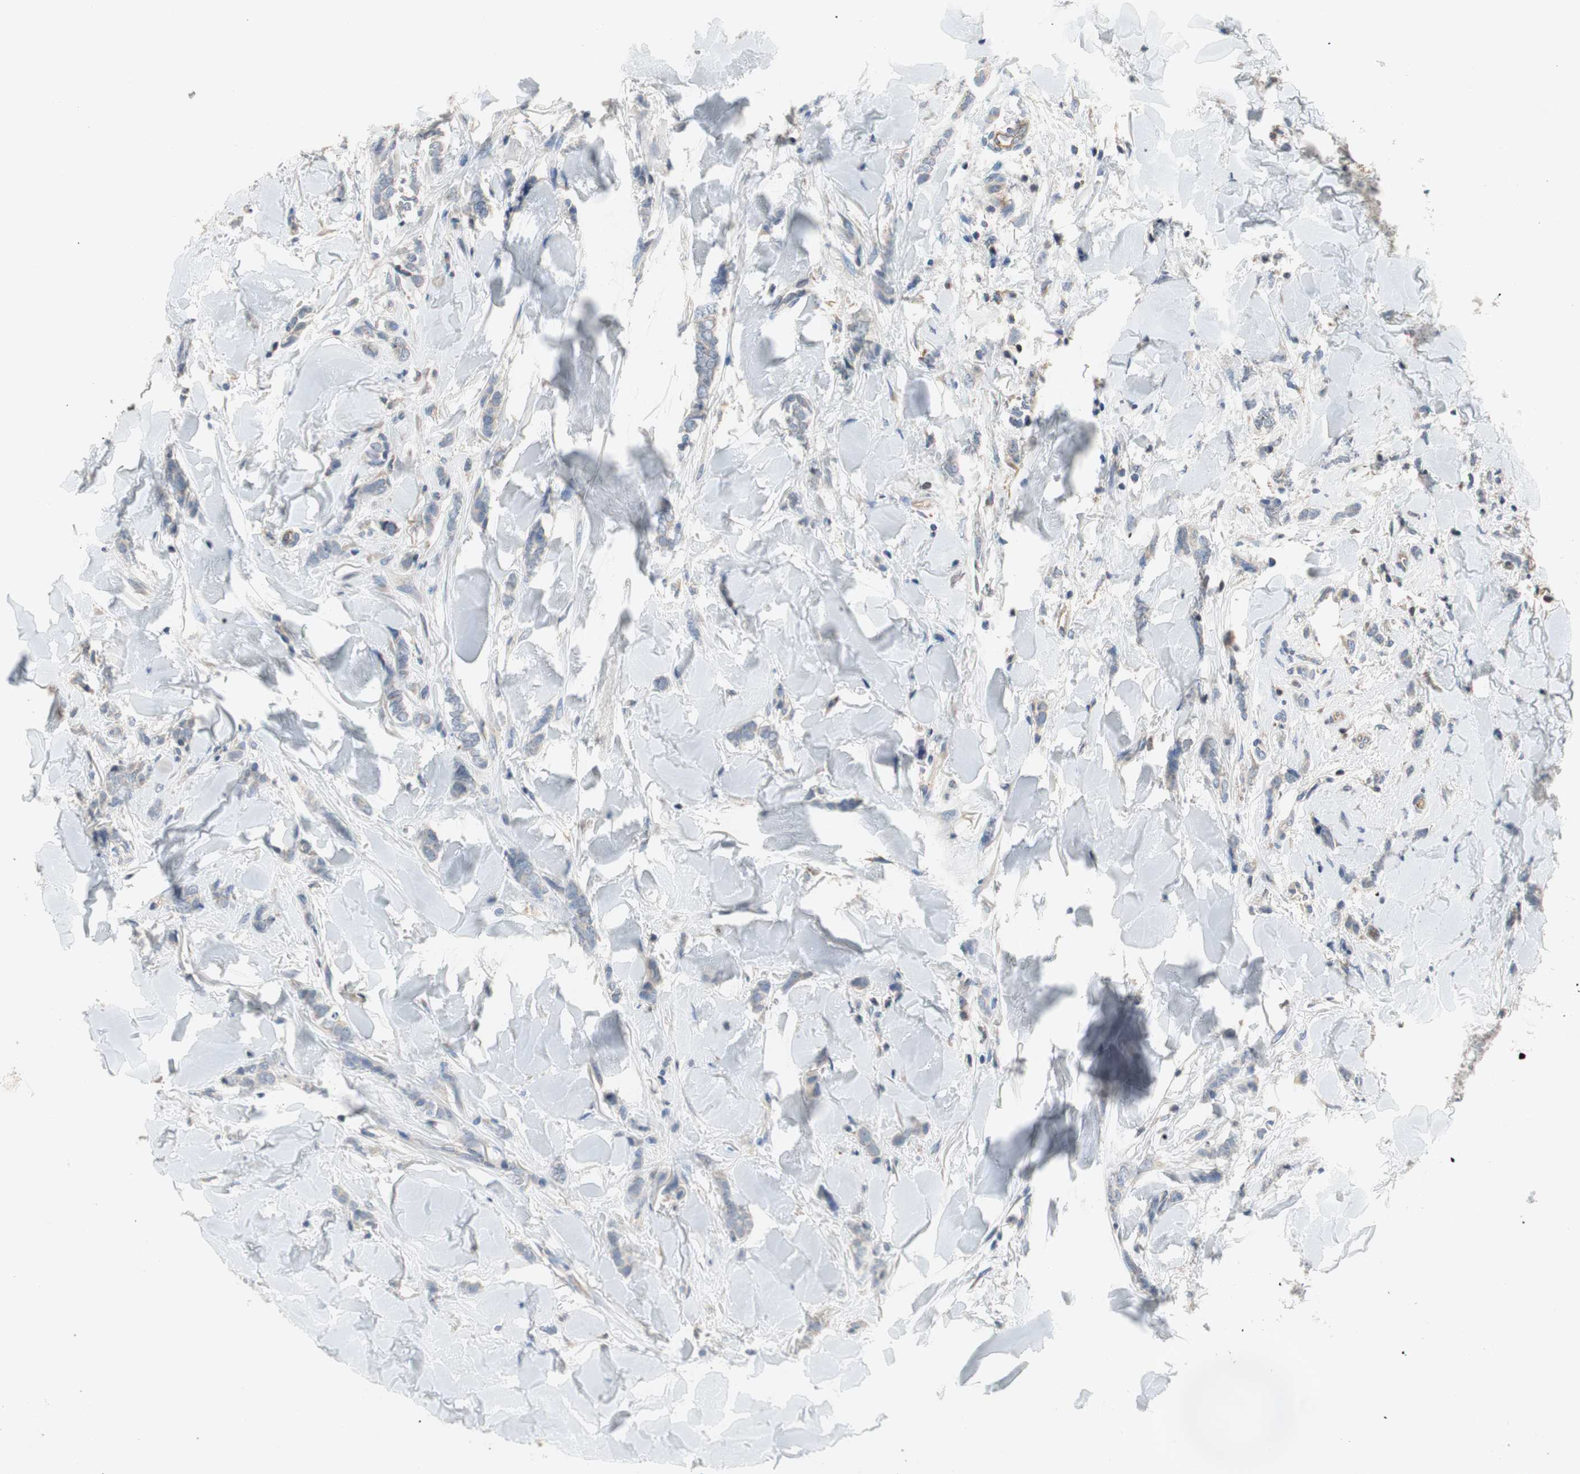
{"staining": {"intensity": "negative", "quantity": "none", "location": "none"}, "tissue": "breast cancer", "cell_type": "Tumor cells", "image_type": "cancer", "snomed": [{"axis": "morphology", "description": "Lobular carcinoma"}, {"axis": "topography", "description": "Skin"}, {"axis": "topography", "description": "Breast"}], "caption": "A high-resolution micrograph shows immunohistochemistry (IHC) staining of breast cancer, which shows no significant positivity in tumor cells.", "gene": "ALPL", "patient": {"sex": "female", "age": 46}}